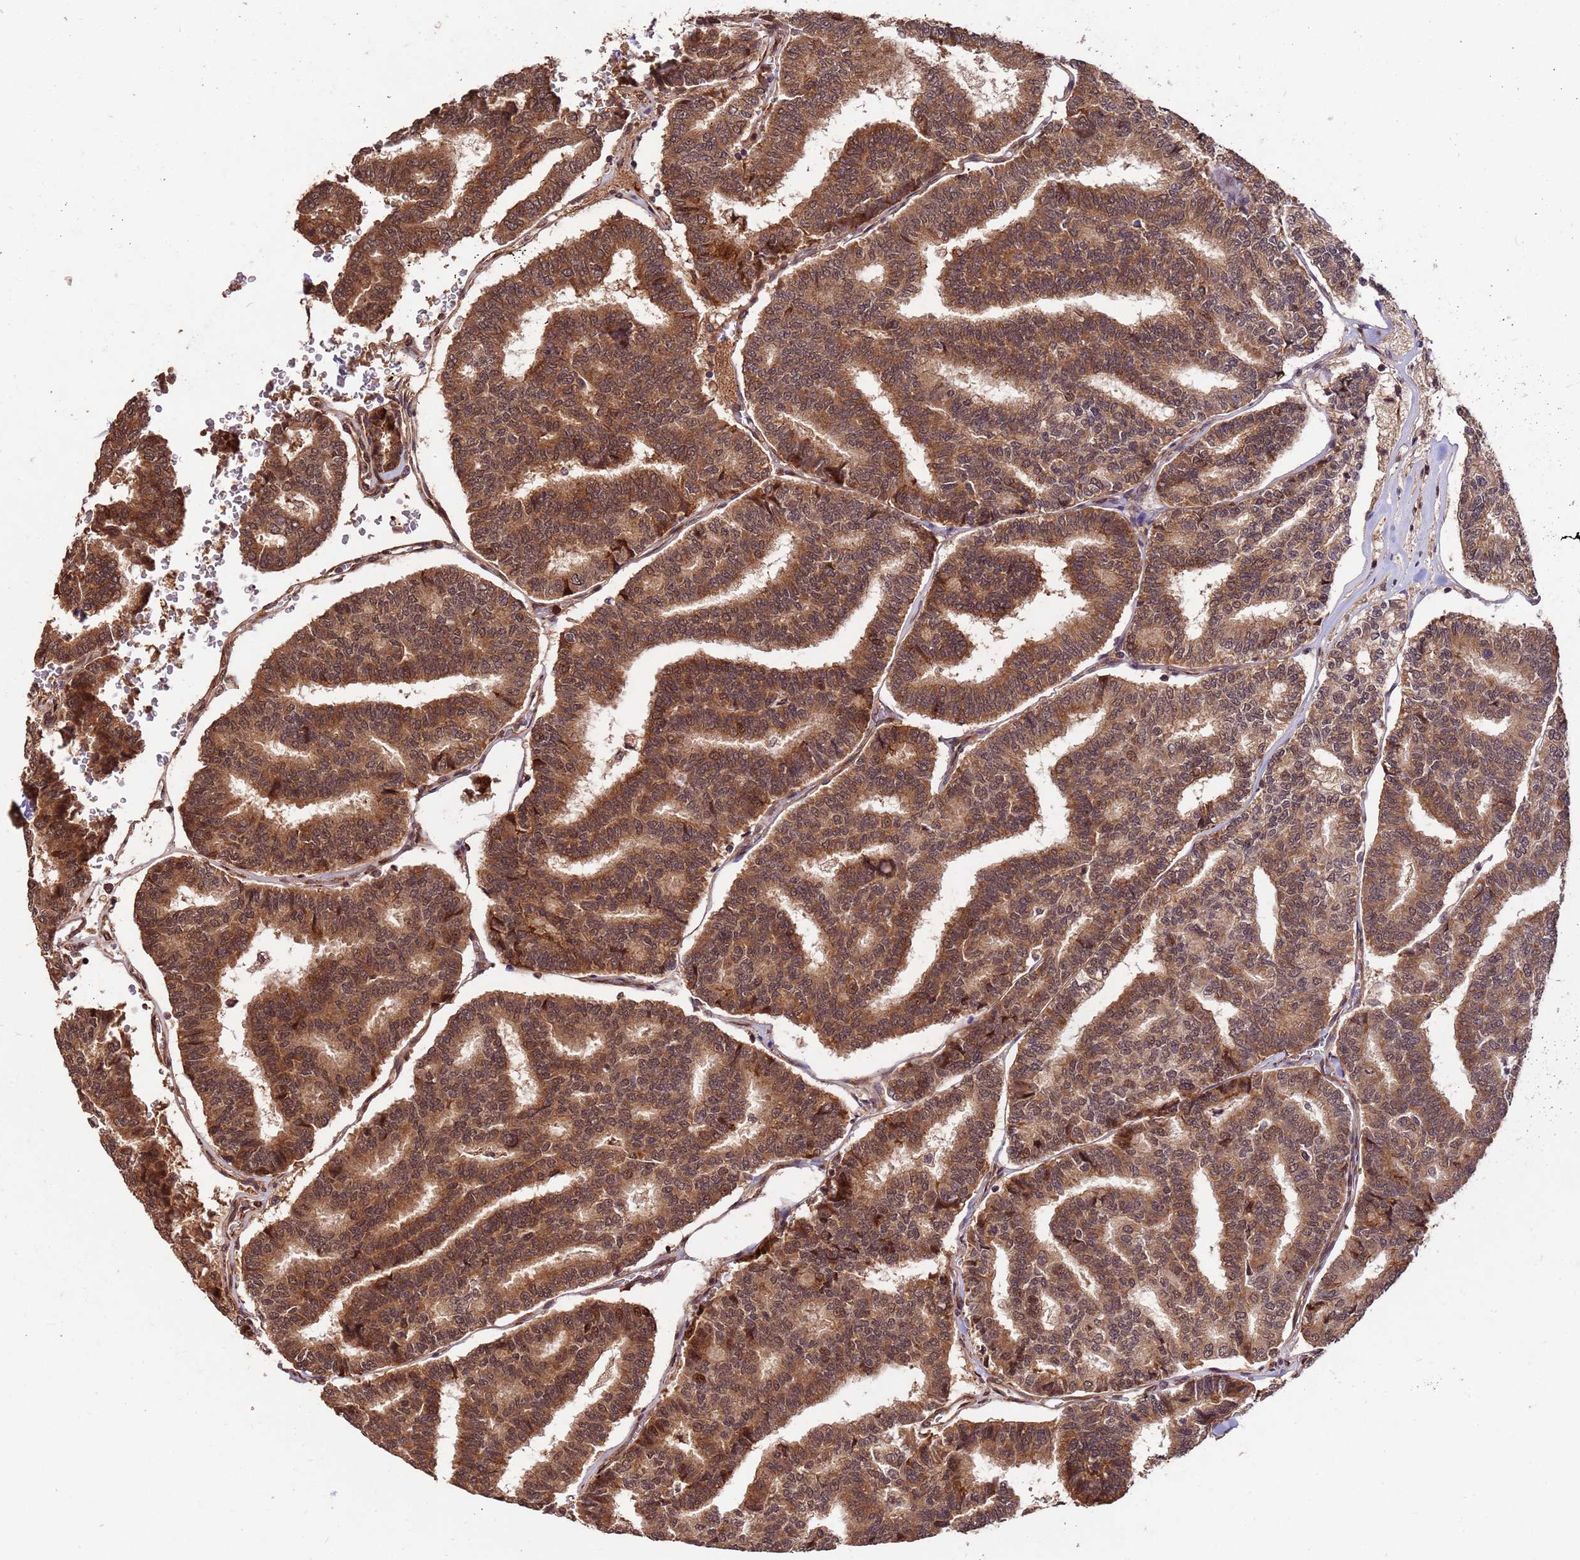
{"staining": {"intensity": "moderate", "quantity": ">75%", "location": "cytoplasmic/membranous,nuclear"}, "tissue": "thyroid cancer", "cell_type": "Tumor cells", "image_type": "cancer", "snomed": [{"axis": "morphology", "description": "Papillary adenocarcinoma, NOS"}, {"axis": "topography", "description": "Thyroid gland"}], "caption": "An immunohistochemistry (IHC) micrograph of neoplastic tissue is shown. Protein staining in brown shows moderate cytoplasmic/membranous and nuclear positivity in papillary adenocarcinoma (thyroid) within tumor cells. Using DAB (brown) and hematoxylin (blue) stains, captured at high magnification using brightfield microscopy.", "gene": "ZNF619", "patient": {"sex": "female", "age": 35}}